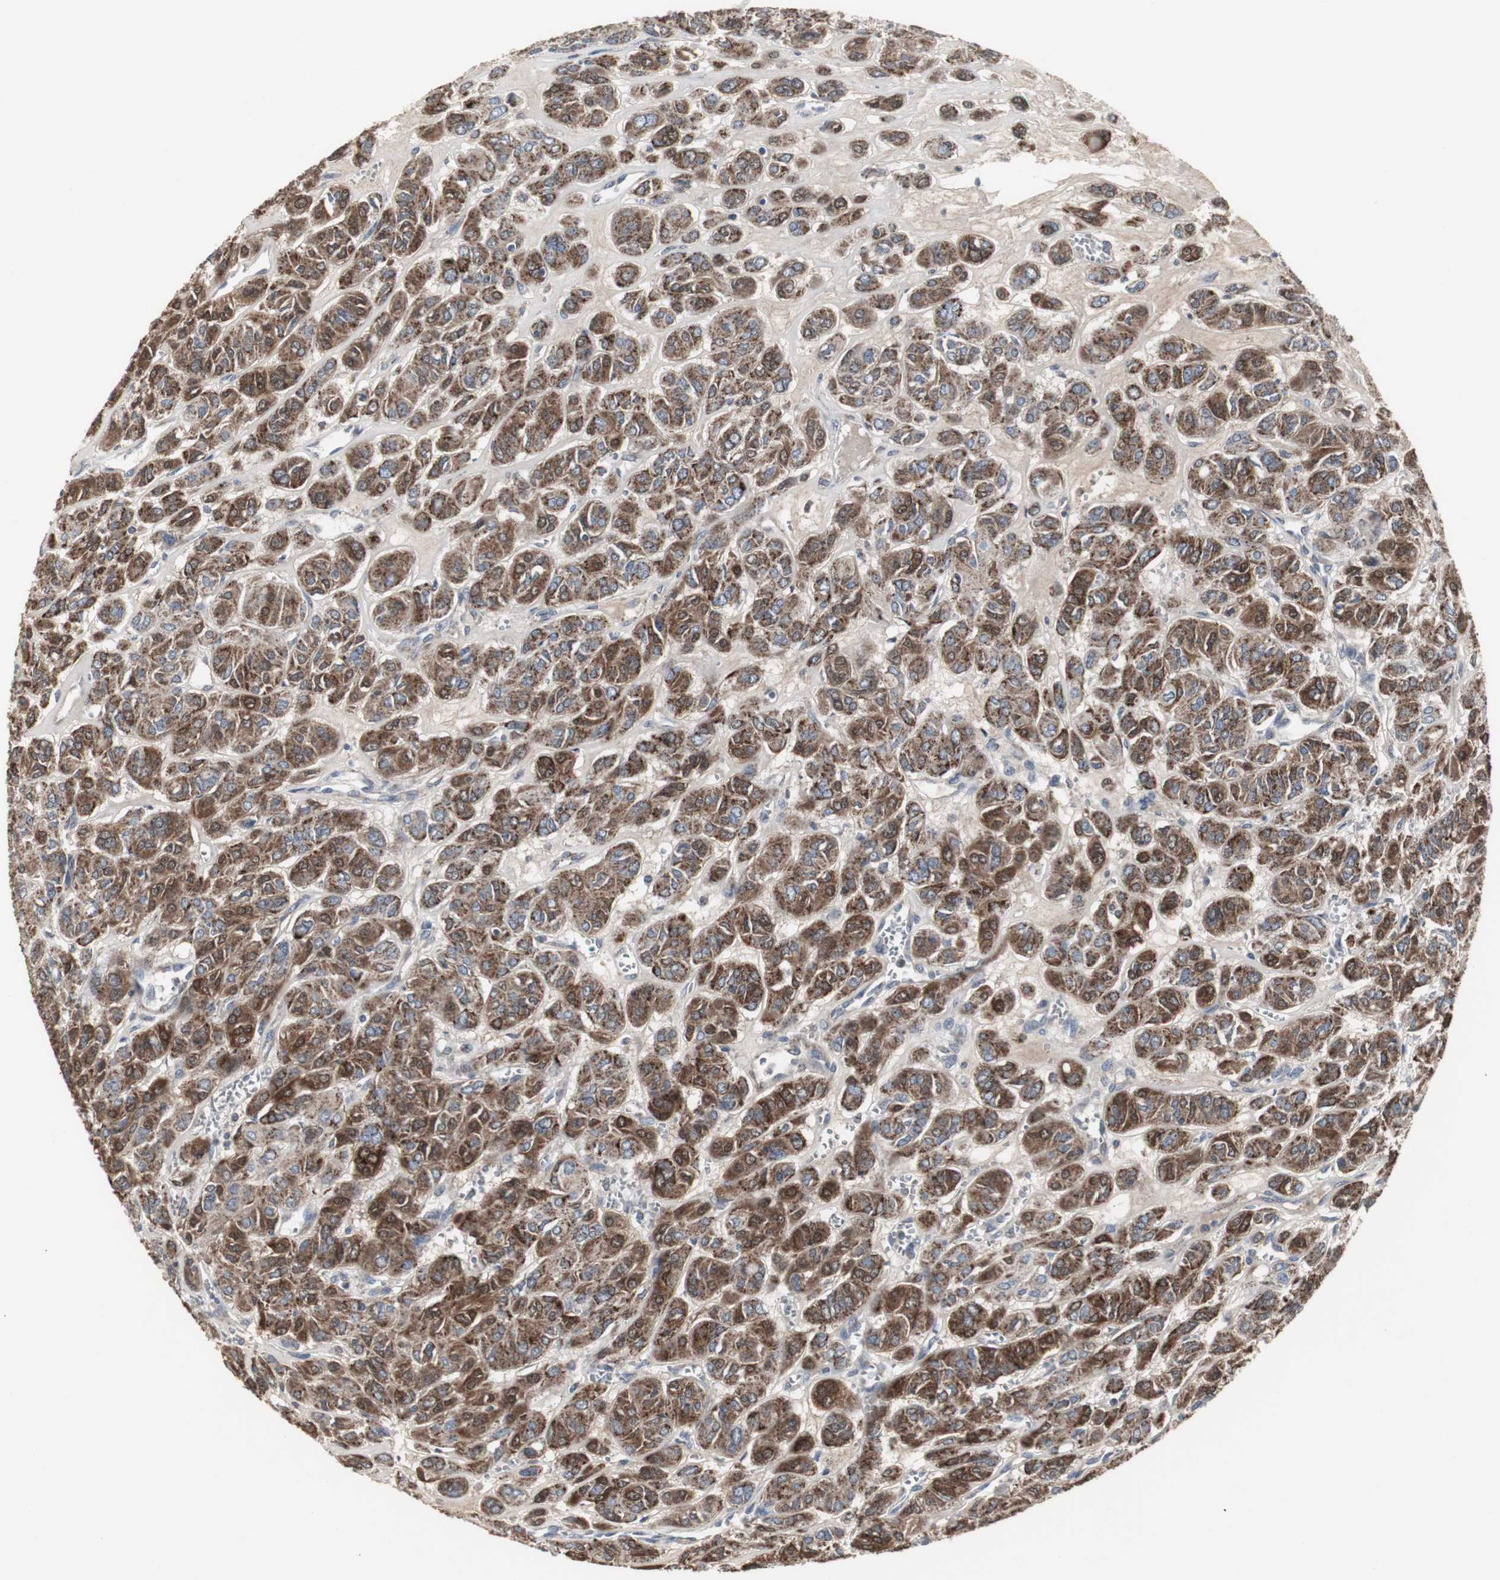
{"staining": {"intensity": "strong", "quantity": ">75%", "location": "cytoplasmic/membranous"}, "tissue": "thyroid cancer", "cell_type": "Tumor cells", "image_type": "cancer", "snomed": [{"axis": "morphology", "description": "Follicular adenoma carcinoma, NOS"}, {"axis": "topography", "description": "Thyroid gland"}], "caption": "Strong cytoplasmic/membranous positivity is seen in approximately >75% of tumor cells in thyroid cancer (follicular adenoma carcinoma). (Brightfield microscopy of DAB IHC at high magnification).", "gene": "ACAA1", "patient": {"sex": "female", "age": 71}}